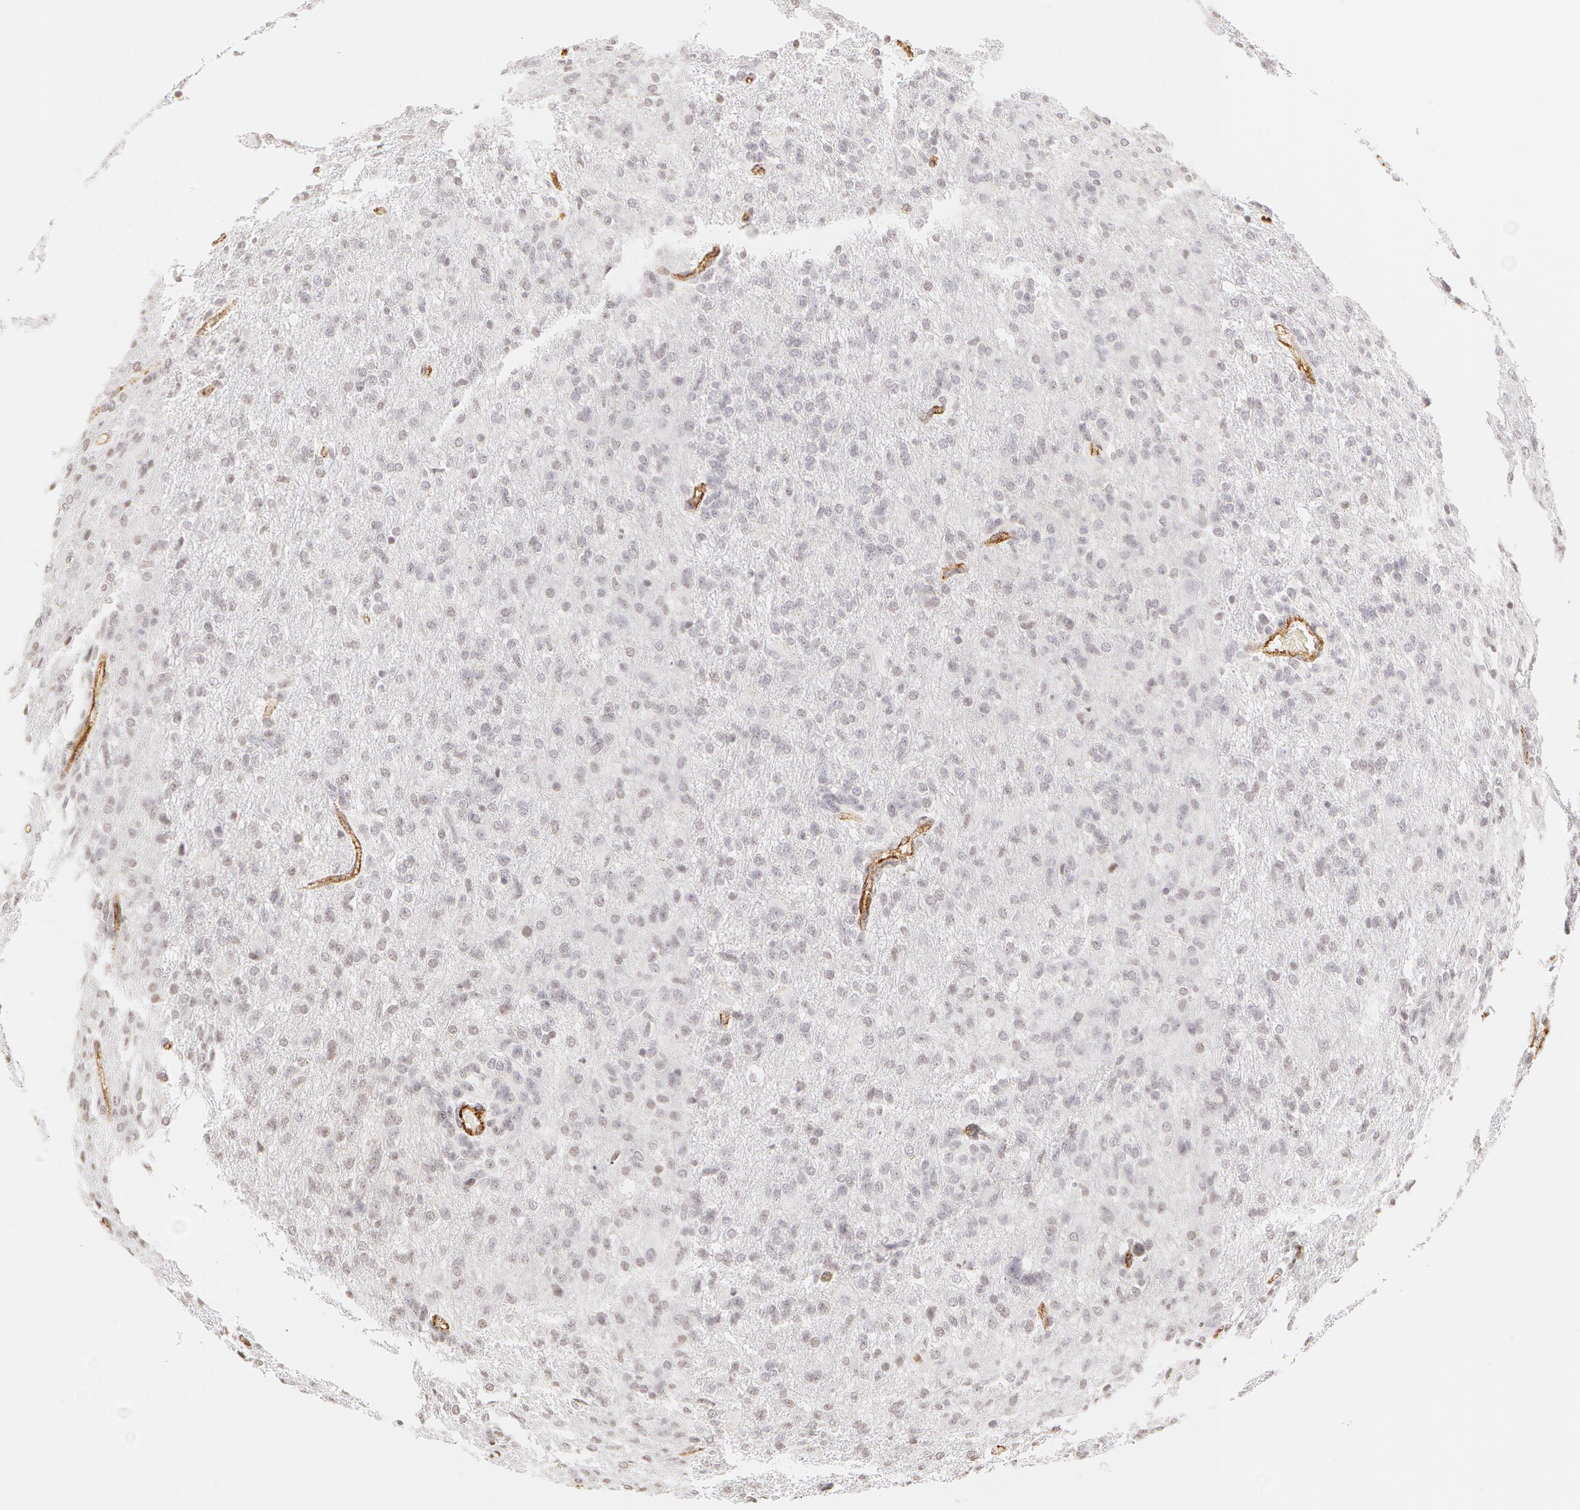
{"staining": {"intensity": "negative", "quantity": "none", "location": "none"}, "tissue": "glioma", "cell_type": "Tumor cells", "image_type": "cancer", "snomed": [{"axis": "morphology", "description": "Glioma, malignant, High grade"}, {"axis": "topography", "description": "Brain"}], "caption": "Immunohistochemistry image of glioma stained for a protein (brown), which demonstrates no staining in tumor cells. (DAB (3,3'-diaminobenzidine) IHC, high magnification).", "gene": "VWF", "patient": {"sex": "male", "age": 68}}